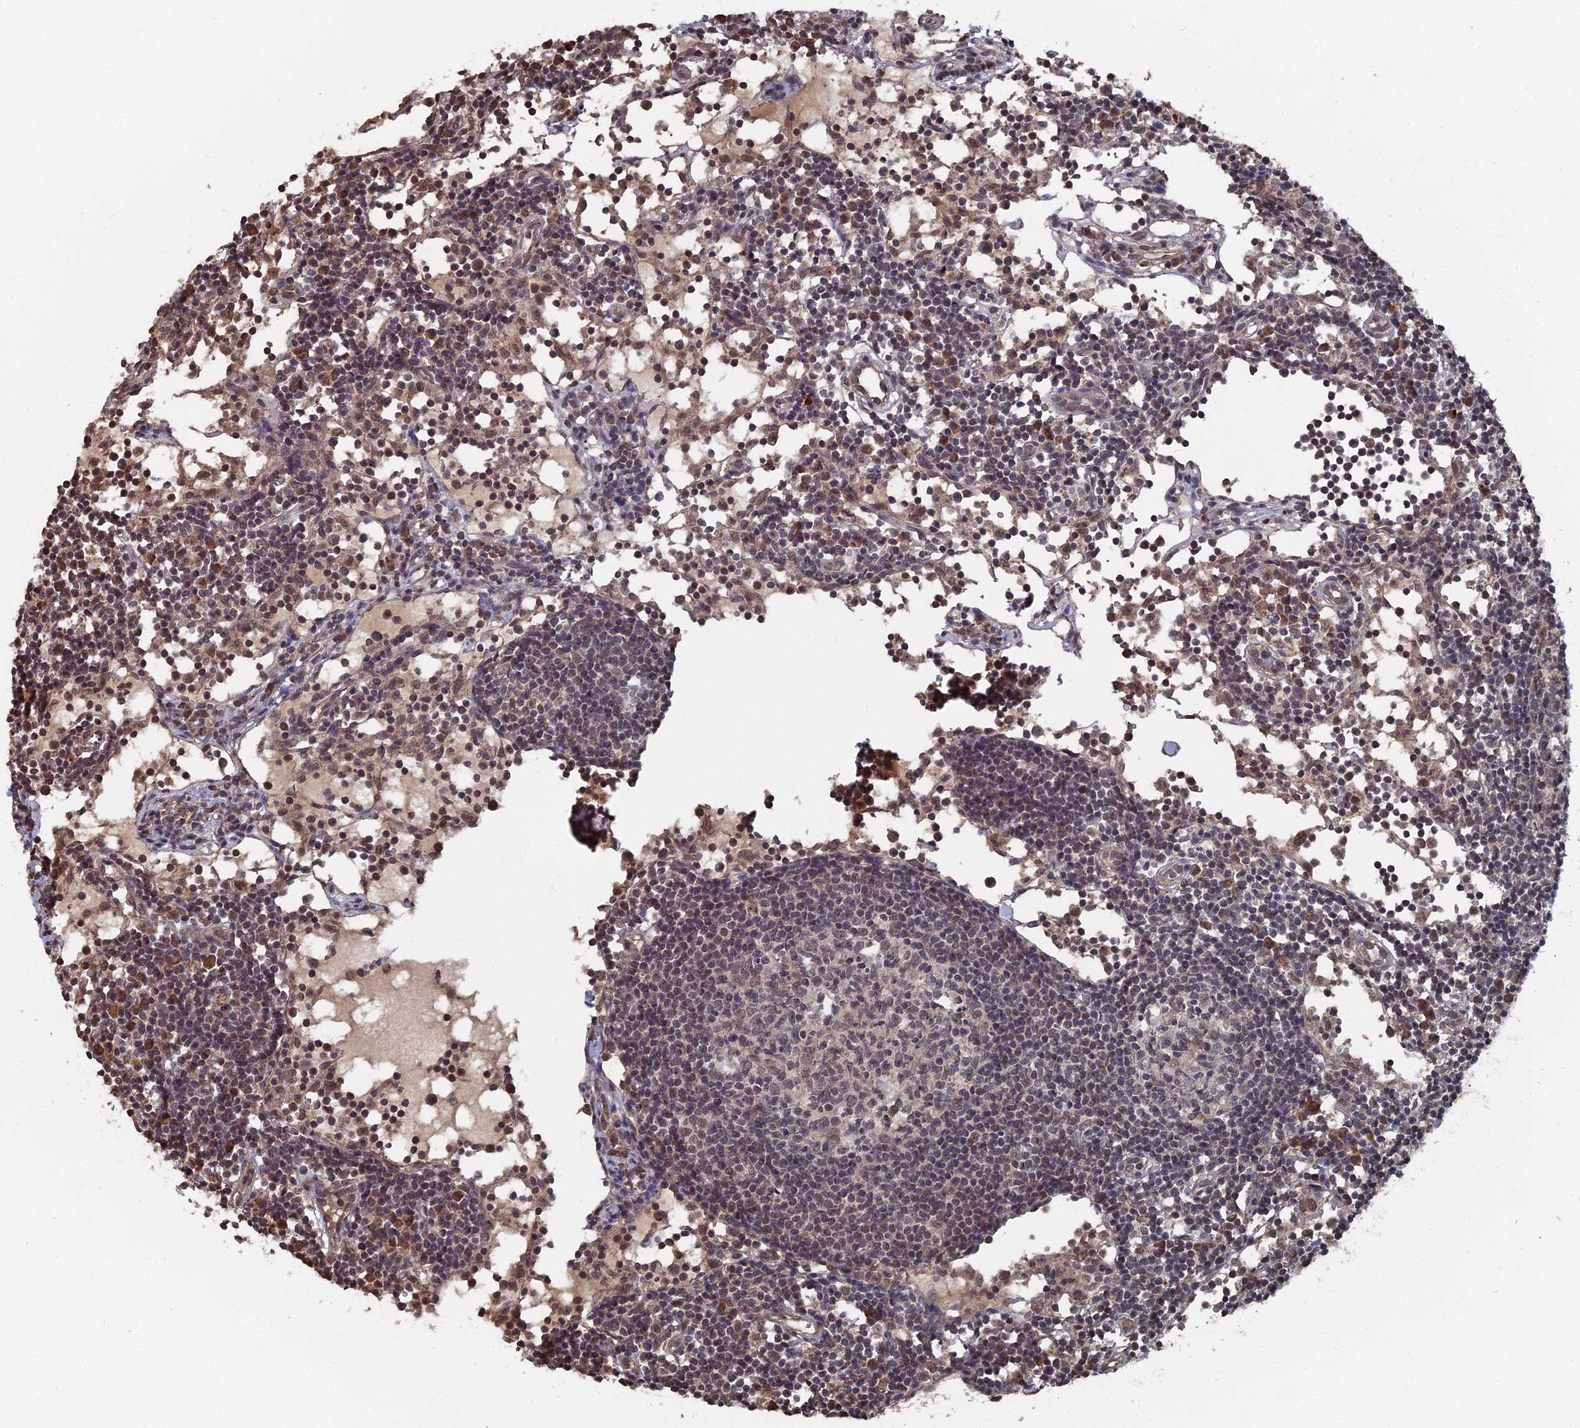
{"staining": {"intensity": "weak", "quantity": "25%-75%", "location": "nuclear"}, "tissue": "lymph node", "cell_type": "Germinal center cells", "image_type": "normal", "snomed": [{"axis": "morphology", "description": "Normal tissue, NOS"}, {"axis": "topography", "description": "Lymph node"}], "caption": "Benign lymph node was stained to show a protein in brown. There is low levels of weak nuclear staining in approximately 25%-75% of germinal center cells. The staining is performed using DAB brown chromogen to label protein expression. The nuclei are counter-stained blue using hematoxylin.", "gene": "CCNP", "patient": {"sex": "female", "age": 55}}